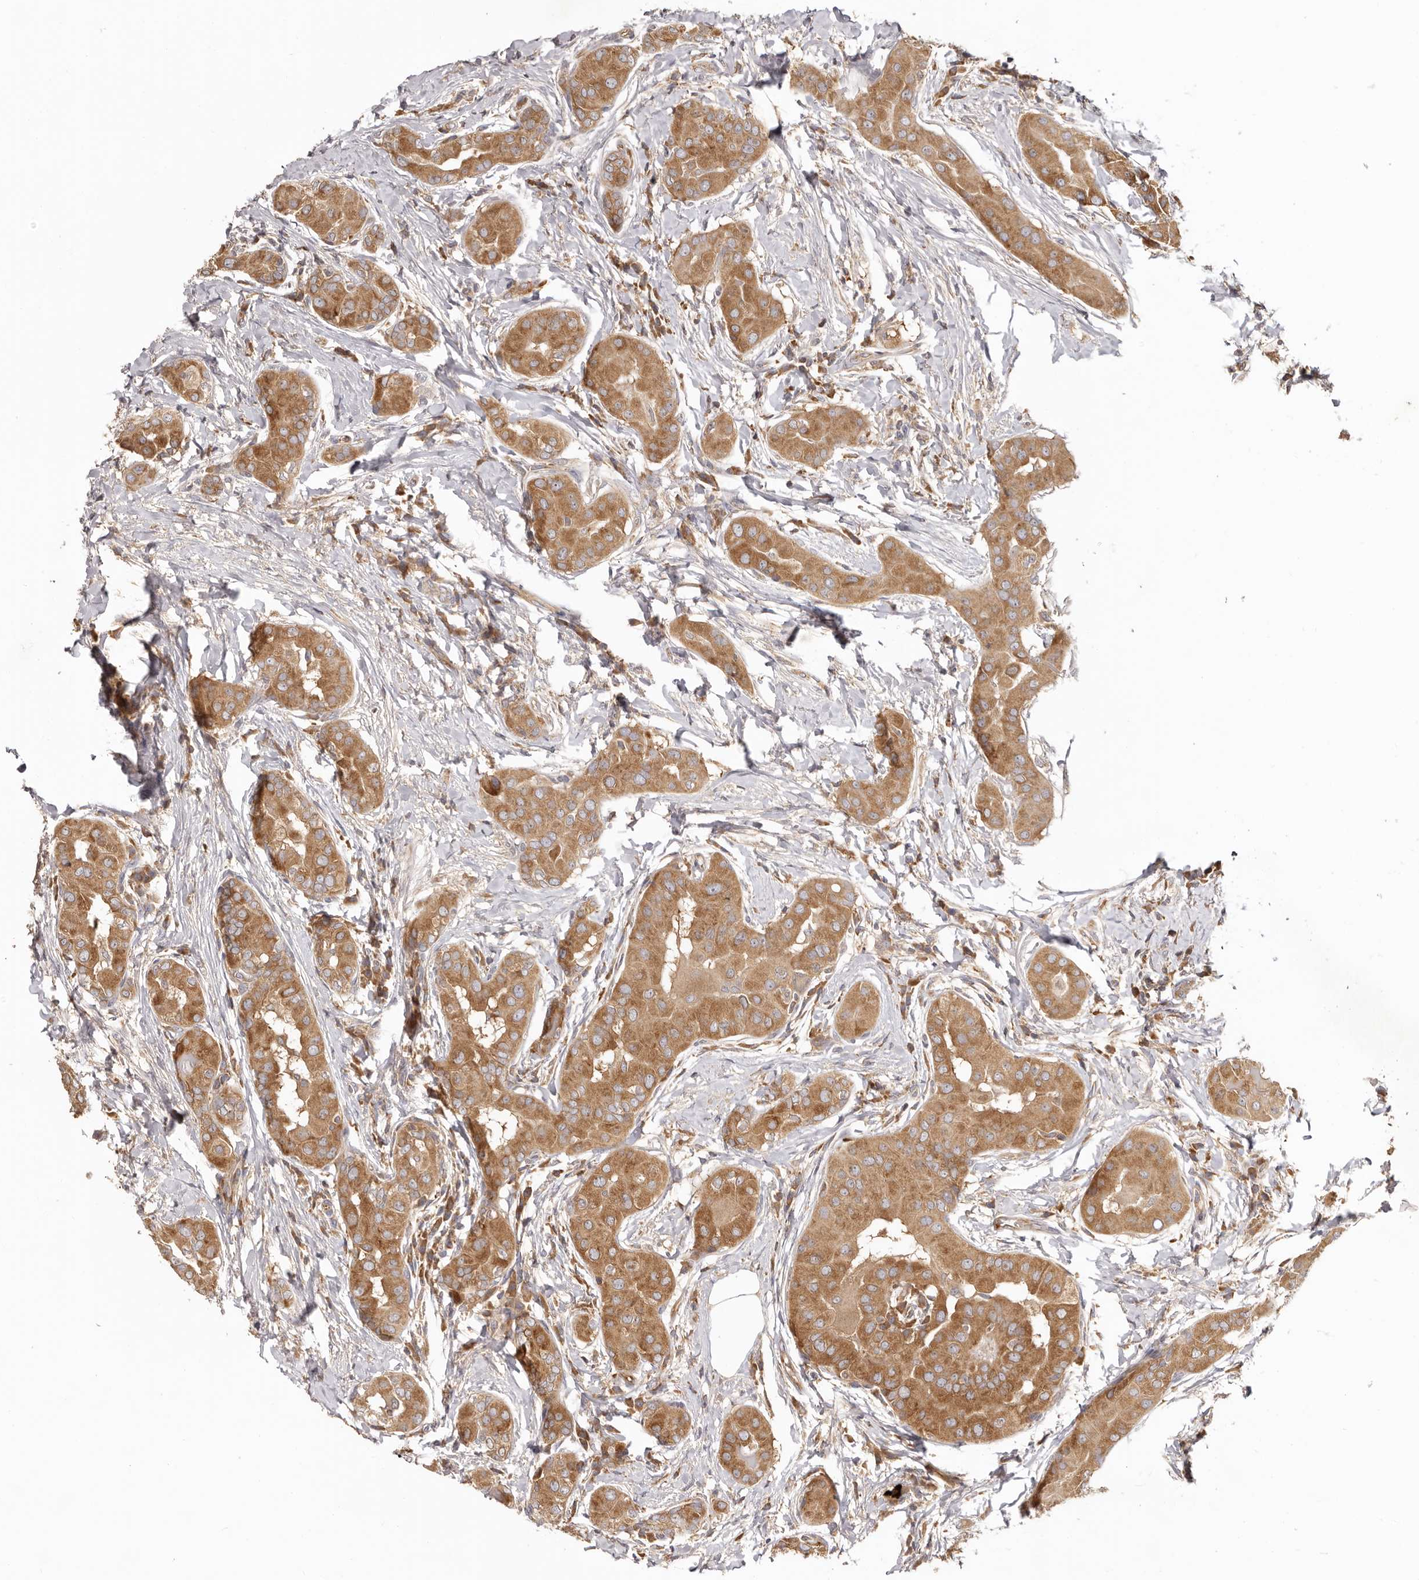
{"staining": {"intensity": "moderate", "quantity": ">75%", "location": "cytoplasmic/membranous"}, "tissue": "thyroid cancer", "cell_type": "Tumor cells", "image_type": "cancer", "snomed": [{"axis": "morphology", "description": "Papillary adenocarcinoma, NOS"}, {"axis": "topography", "description": "Thyroid gland"}], "caption": "Protein staining shows moderate cytoplasmic/membranous positivity in approximately >75% of tumor cells in thyroid papillary adenocarcinoma.", "gene": "EEF1E1", "patient": {"sex": "male", "age": 33}}